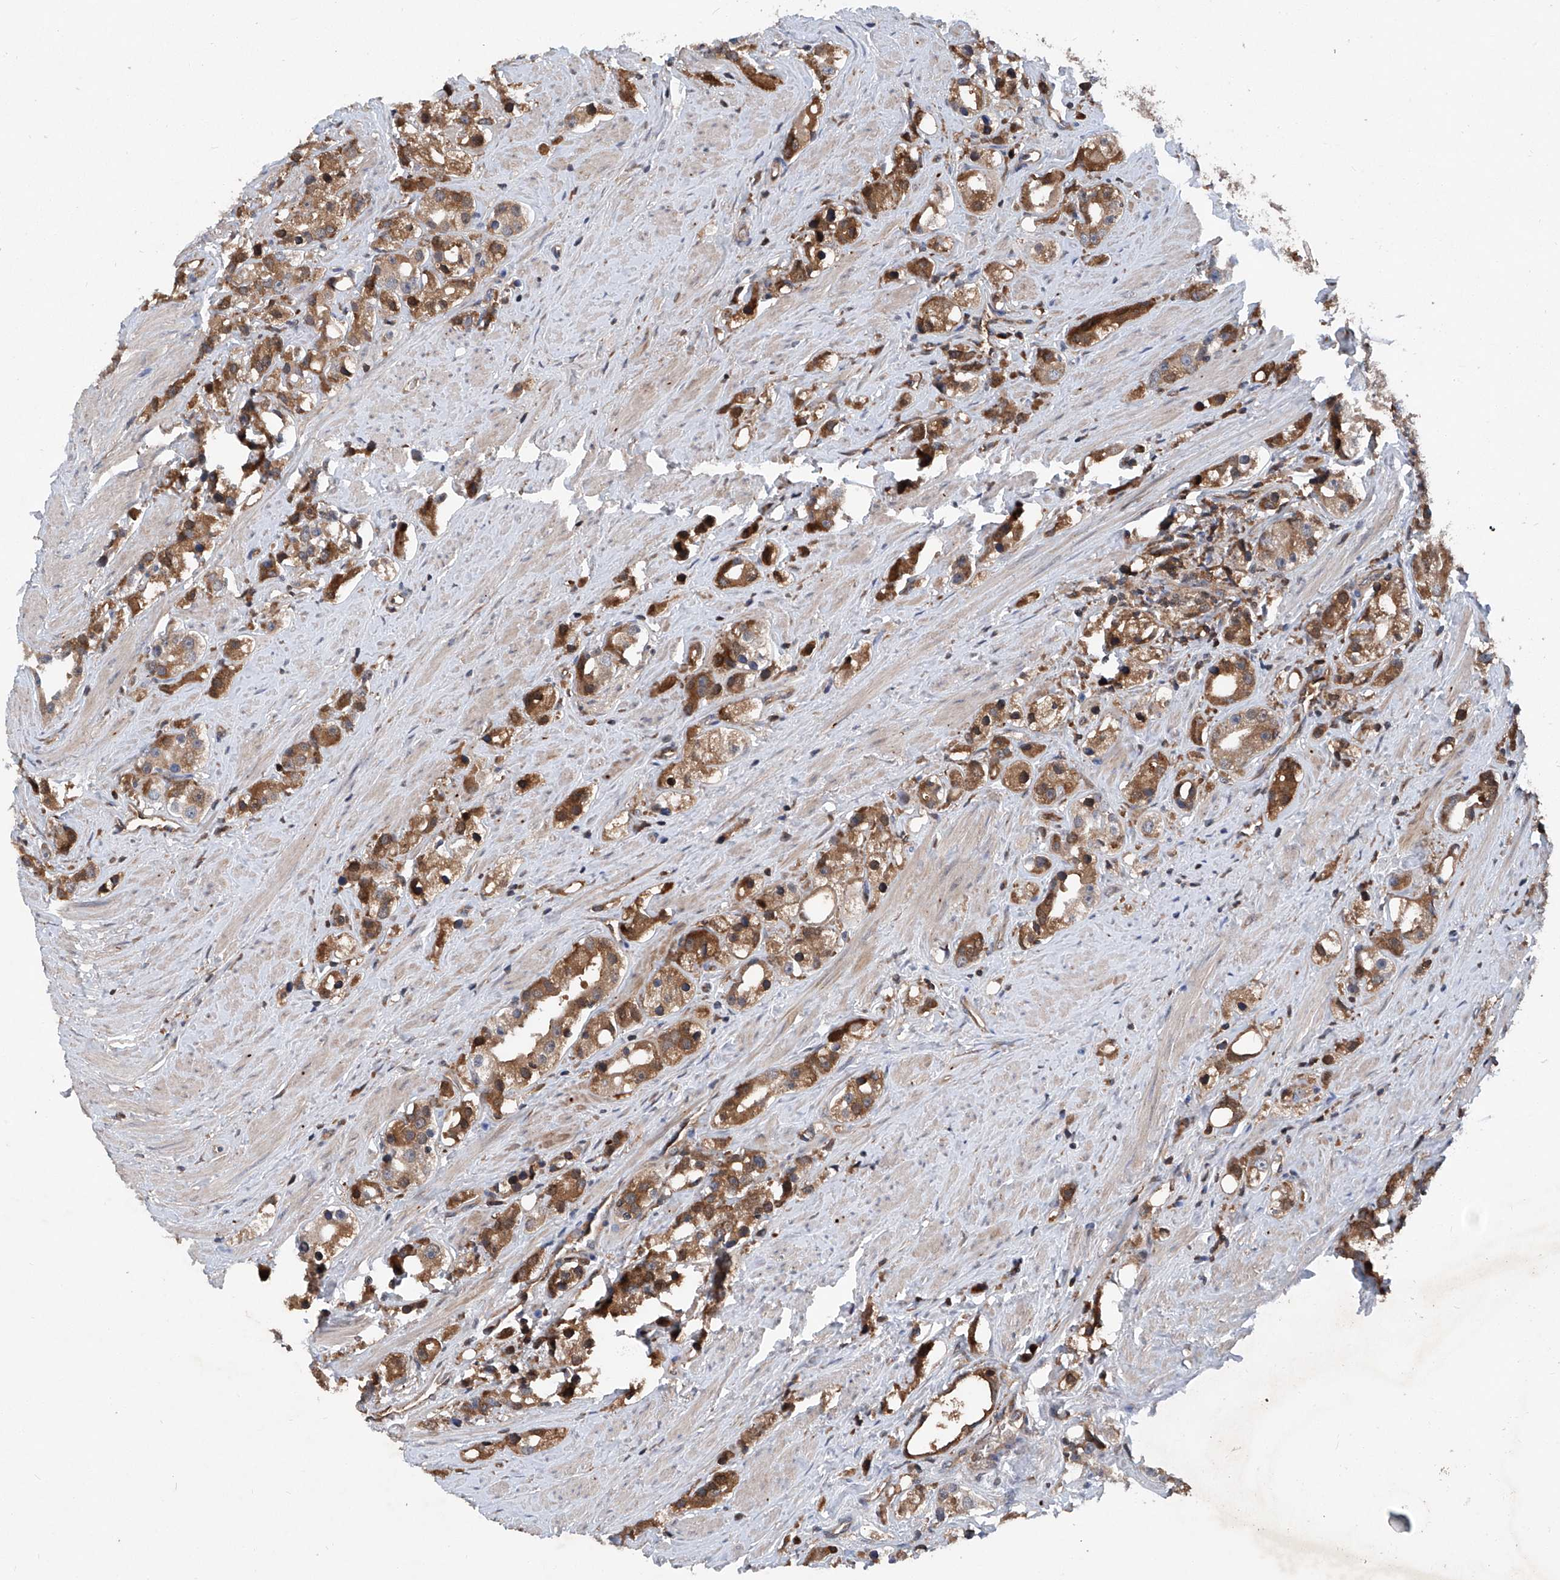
{"staining": {"intensity": "moderate", "quantity": ">75%", "location": "cytoplasmic/membranous"}, "tissue": "prostate cancer", "cell_type": "Tumor cells", "image_type": "cancer", "snomed": [{"axis": "morphology", "description": "Adenocarcinoma, NOS"}, {"axis": "topography", "description": "Prostate"}], "caption": "Brown immunohistochemical staining in adenocarcinoma (prostate) displays moderate cytoplasmic/membranous positivity in approximately >75% of tumor cells.", "gene": "ASCC3", "patient": {"sex": "male", "age": 79}}